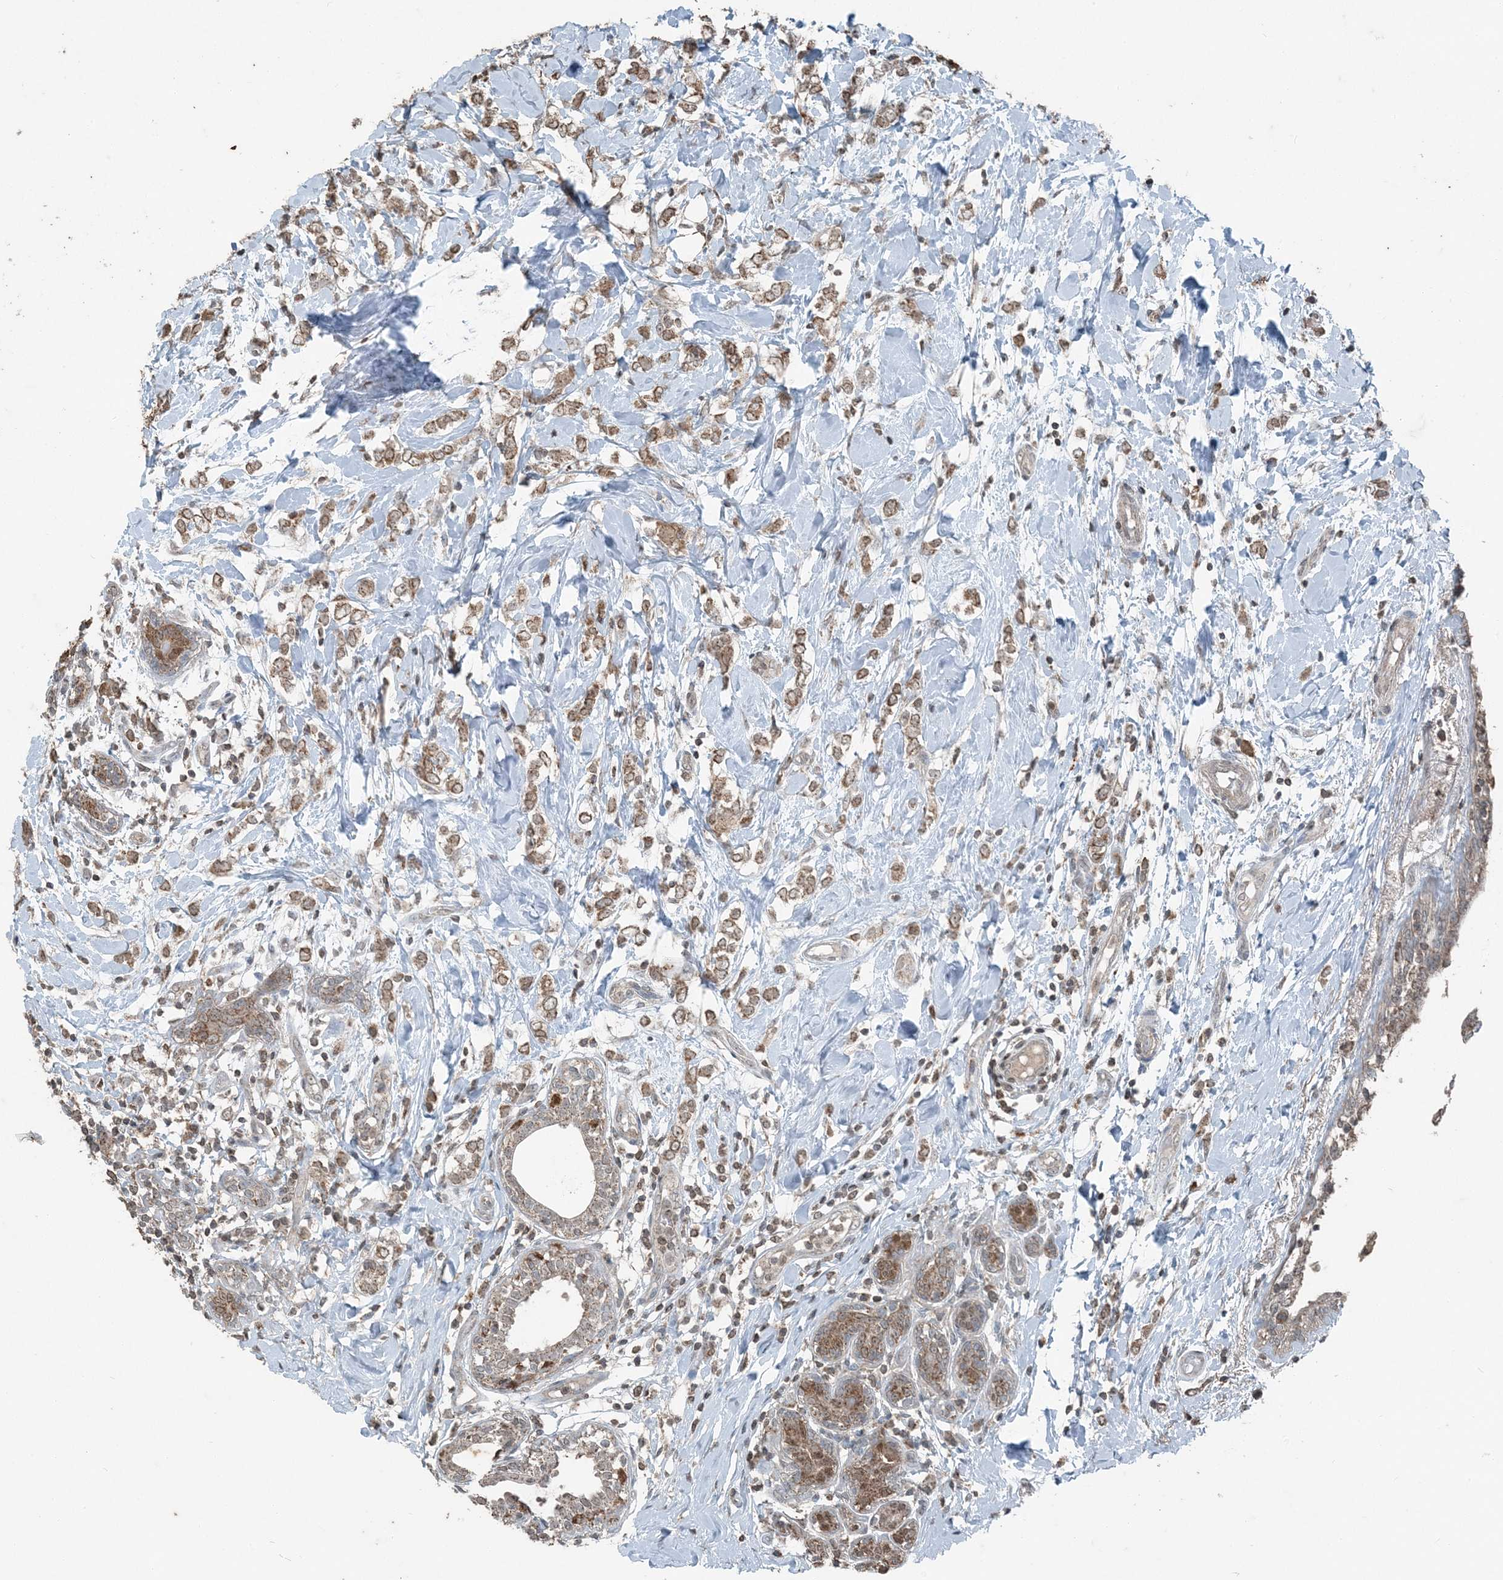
{"staining": {"intensity": "moderate", "quantity": ">75%", "location": "cytoplasmic/membranous"}, "tissue": "breast cancer", "cell_type": "Tumor cells", "image_type": "cancer", "snomed": [{"axis": "morphology", "description": "Normal tissue, NOS"}, {"axis": "morphology", "description": "Lobular carcinoma"}, {"axis": "topography", "description": "Breast"}], "caption": "An IHC micrograph of neoplastic tissue is shown. Protein staining in brown labels moderate cytoplasmic/membranous positivity in breast lobular carcinoma within tumor cells. (Stains: DAB in brown, nuclei in blue, Microscopy: brightfield microscopy at high magnification).", "gene": "GNL1", "patient": {"sex": "female", "age": 47}}